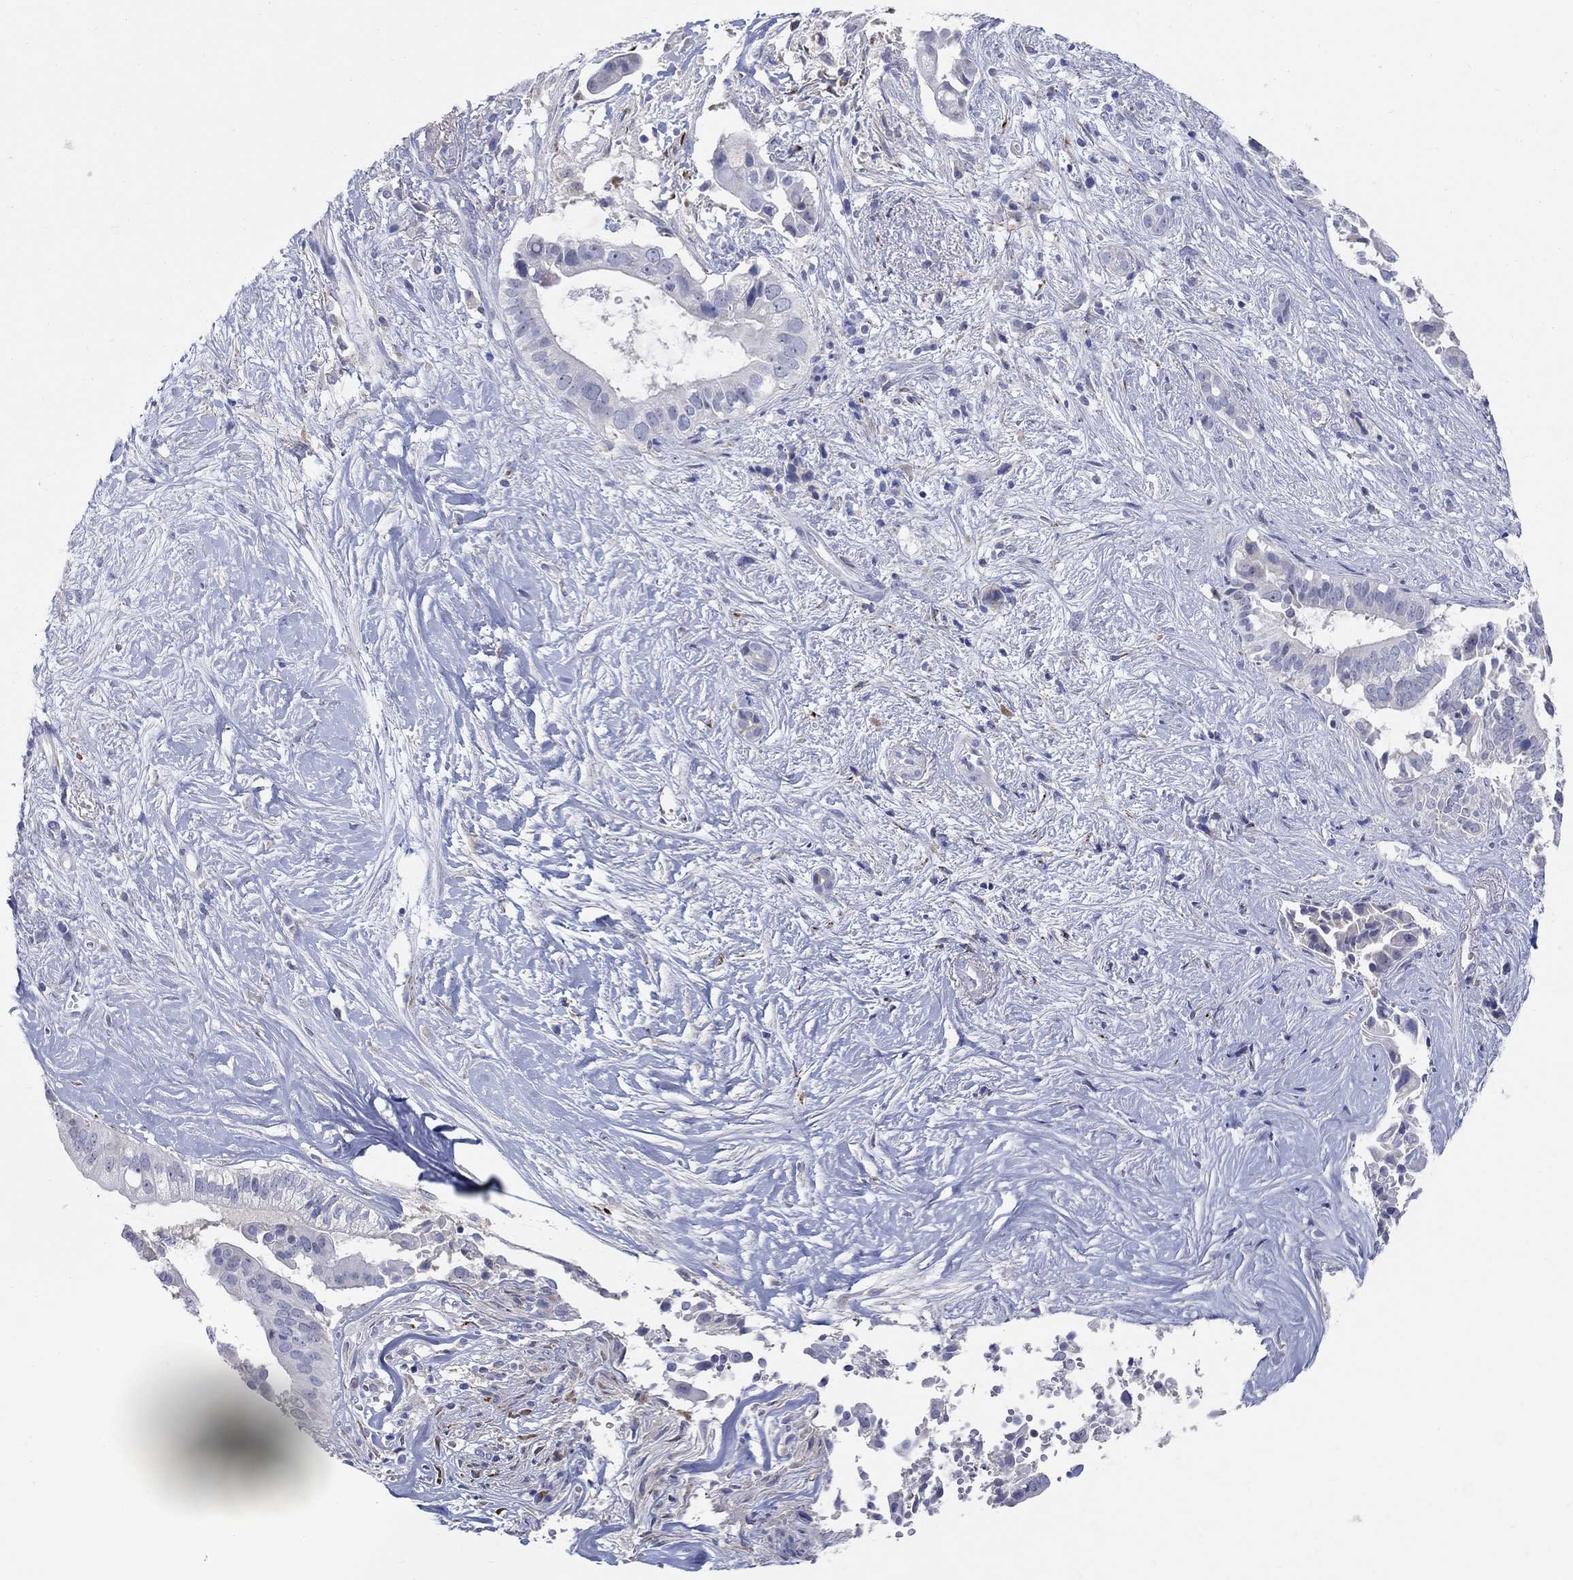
{"staining": {"intensity": "negative", "quantity": "none", "location": "none"}, "tissue": "pancreatic cancer", "cell_type": "Tumor cells", "image_type": "cancer", "snomed": [{"axis": "morphology", "description": "Adenocarcinoma, NOS"}, {"axis": "topography", "description": "Pancreas"}], "caption": "Immunohistochemistry (IHC) photomicrograph of human adenocarcinoma (pancreatic) stained for a protein (brown), which reveals no positivity in tumor cells. Nuclei are stained in blue.", "gene": "REEP2", "patient": {"sex": "male", "age": 61}}